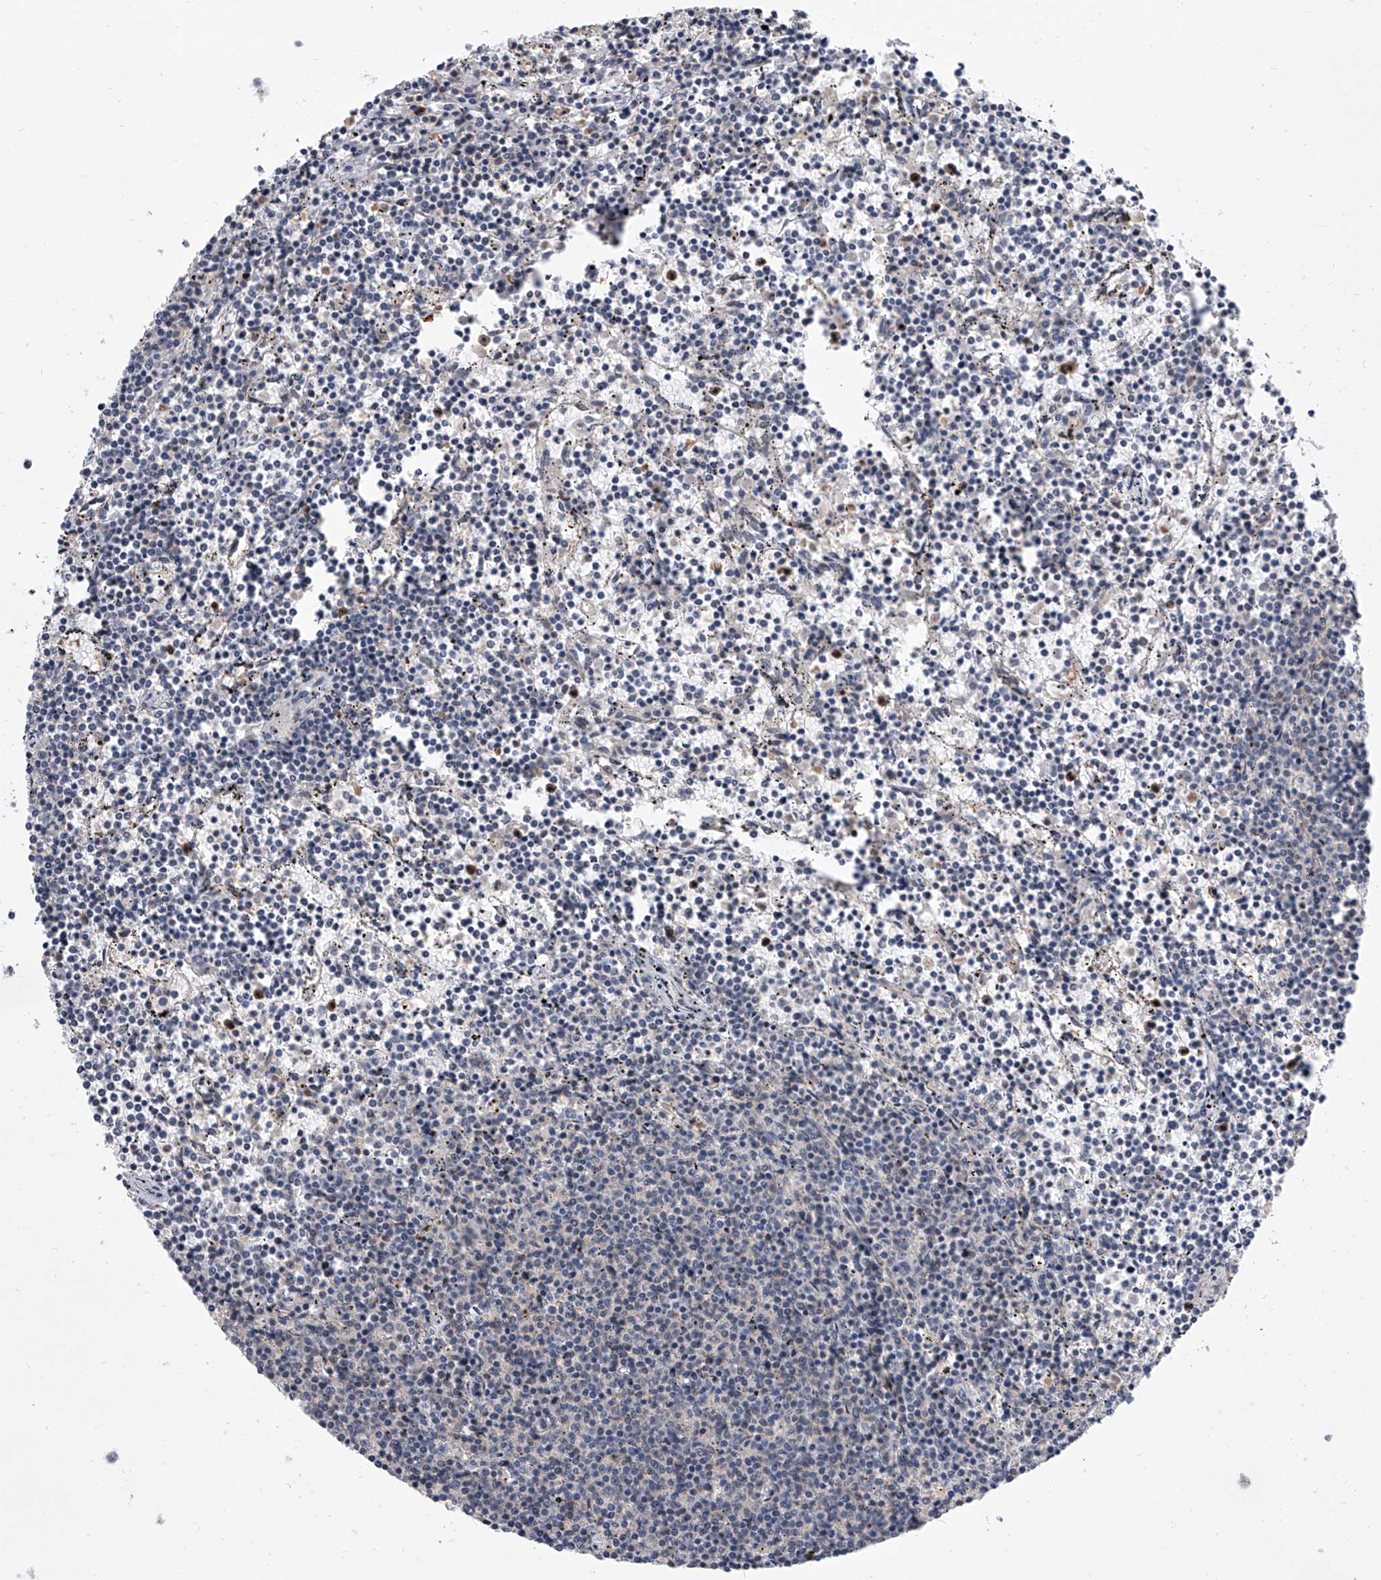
{"staining": {"intensity": "negative", "quantity": "none", "location": "none"}, "tissue": "lymphoma", "cell_type": "Tumor cells", "image_type": "cancer", "snomed": [{"axis": "morphology", "description": "Malignant lymphoma, non-Hodgkin's type, Low grade"}, {"axis": "topography", "description": "Spleen"}], "caption": "High power microscopy image of an immunohistochemistry image of low-grade malignant lymphoma, non-Hodgkin's type, revealing no significant positivity in tumor cells.", "gene": "BHLHE23", "patient": {"sex": "female", "age": 50}}